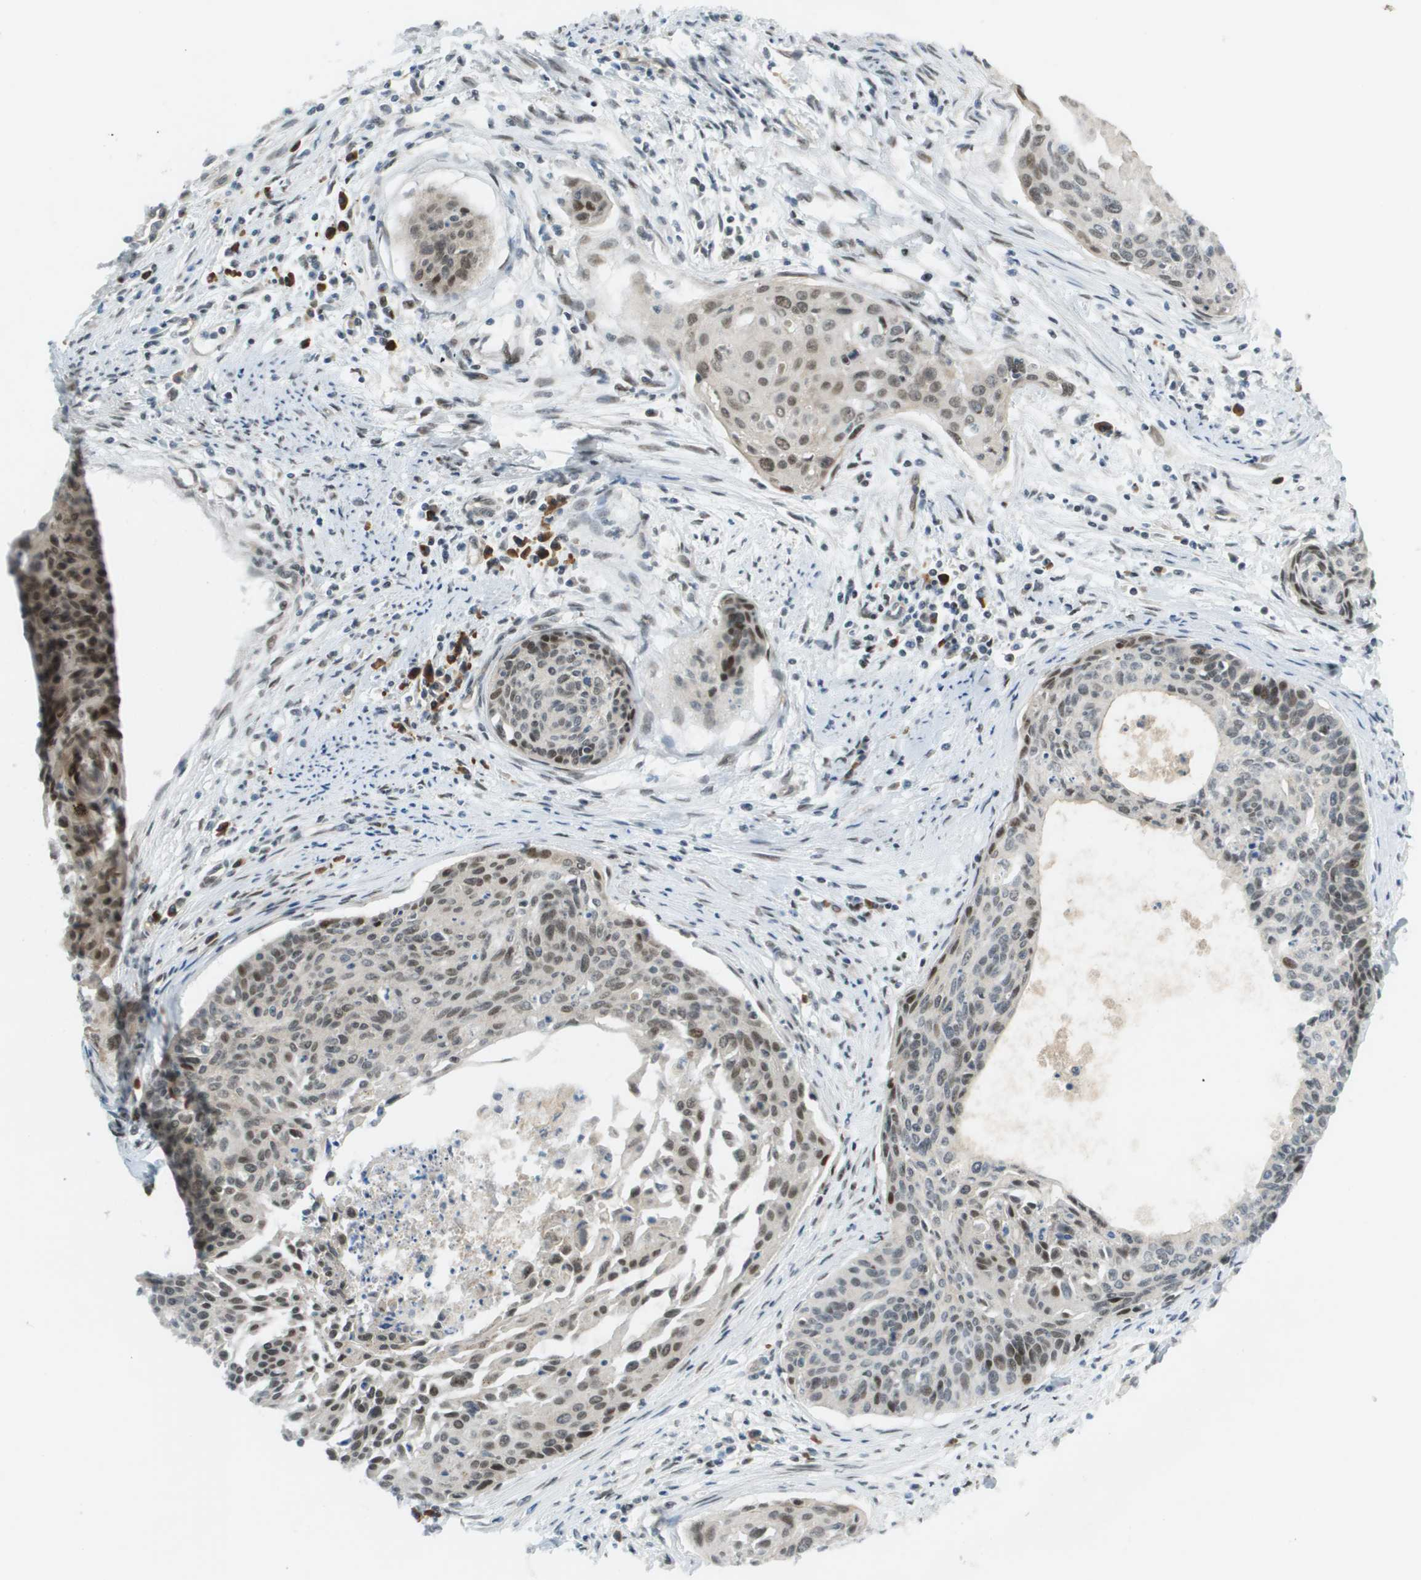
{"staining": {"intensity": "strong", "quantity": ">75%", "location": "nuclear"}, "tissue": "cervical cancer", "cell_type": "Tumor cells", "image_type": "cancer", "snomed": [{"axis": "morphology", "description": "Squamous cell carcinoma, NOS"}, {"axis": "topography", "description": "Cervix"}], "caption": "Immunohistochemical staining of squamous cell carcinoma (cervical) reveals strong nuclear protein positivity in approximately >75% of tumor cells.", "gene": "CACNB4", "patient": {"sex": "female", "age": 55}}